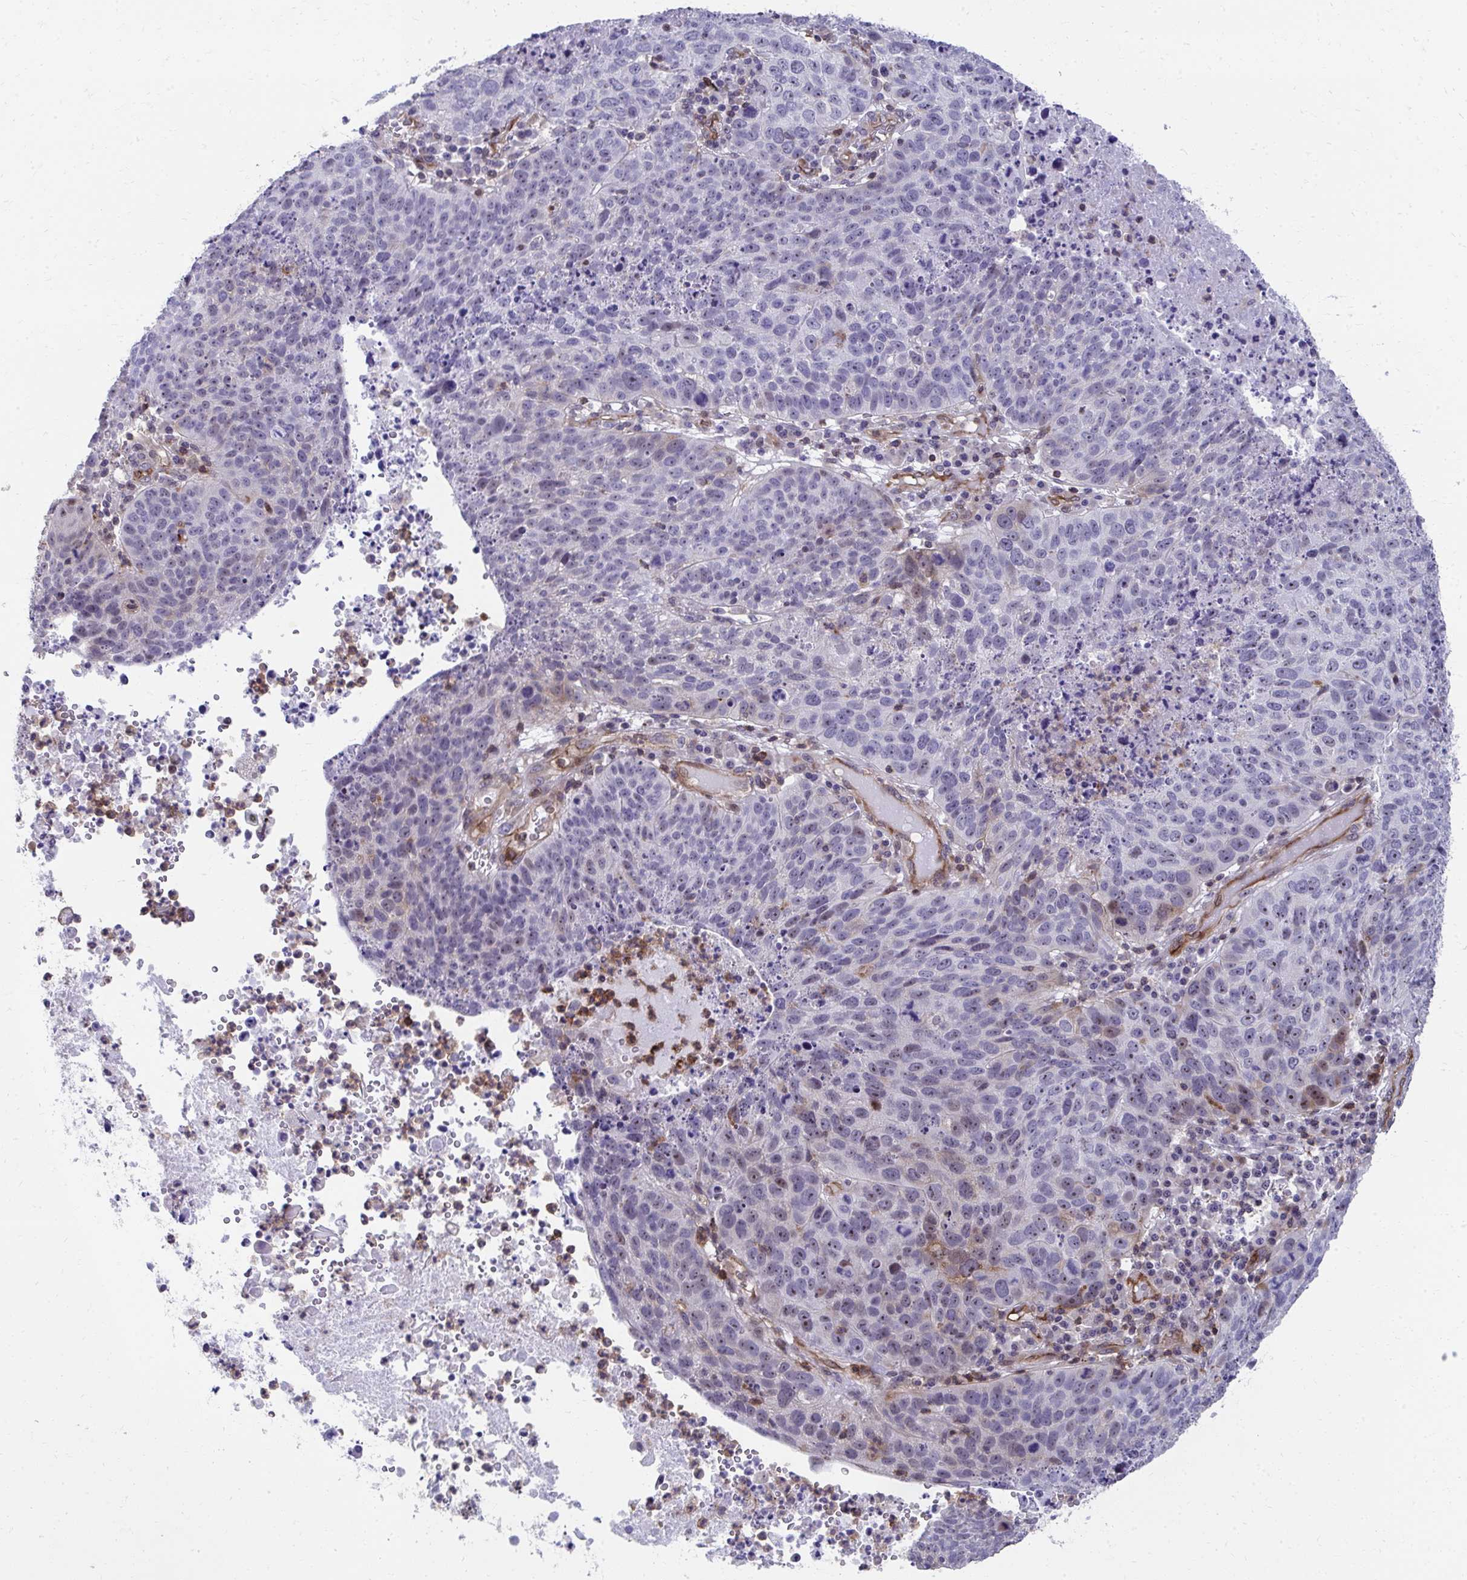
{"staining": {"intensity": "moderate", "quantity": "25%-75%", "location": "cytoplasmic/membranous,nuclear"}, "tissue": "lung cancer", "cell_type": "Tumor cells", "image_type": "cancer", "snomed": [{"axis": "morphology", "description": "Squamous cell carcinoma, NOS"}, {"axis": "topography", "description": "Lung"}], "caption": "Tumor cells exhibit medium levels of moderate cytoplasmic/membranous and nuclear expression in about 25%-75% of cells in lung cancer (squamous cell carcinoma). The staining was performed using DAB (3,3'-diaminobenzidine) to visualize the protein expression in brown, while the nuclei were stained in blue with hematoxylin (Magnification: 20x).", "gene": "FOXN3", "patient": {"sex": "male", "age": 63}}